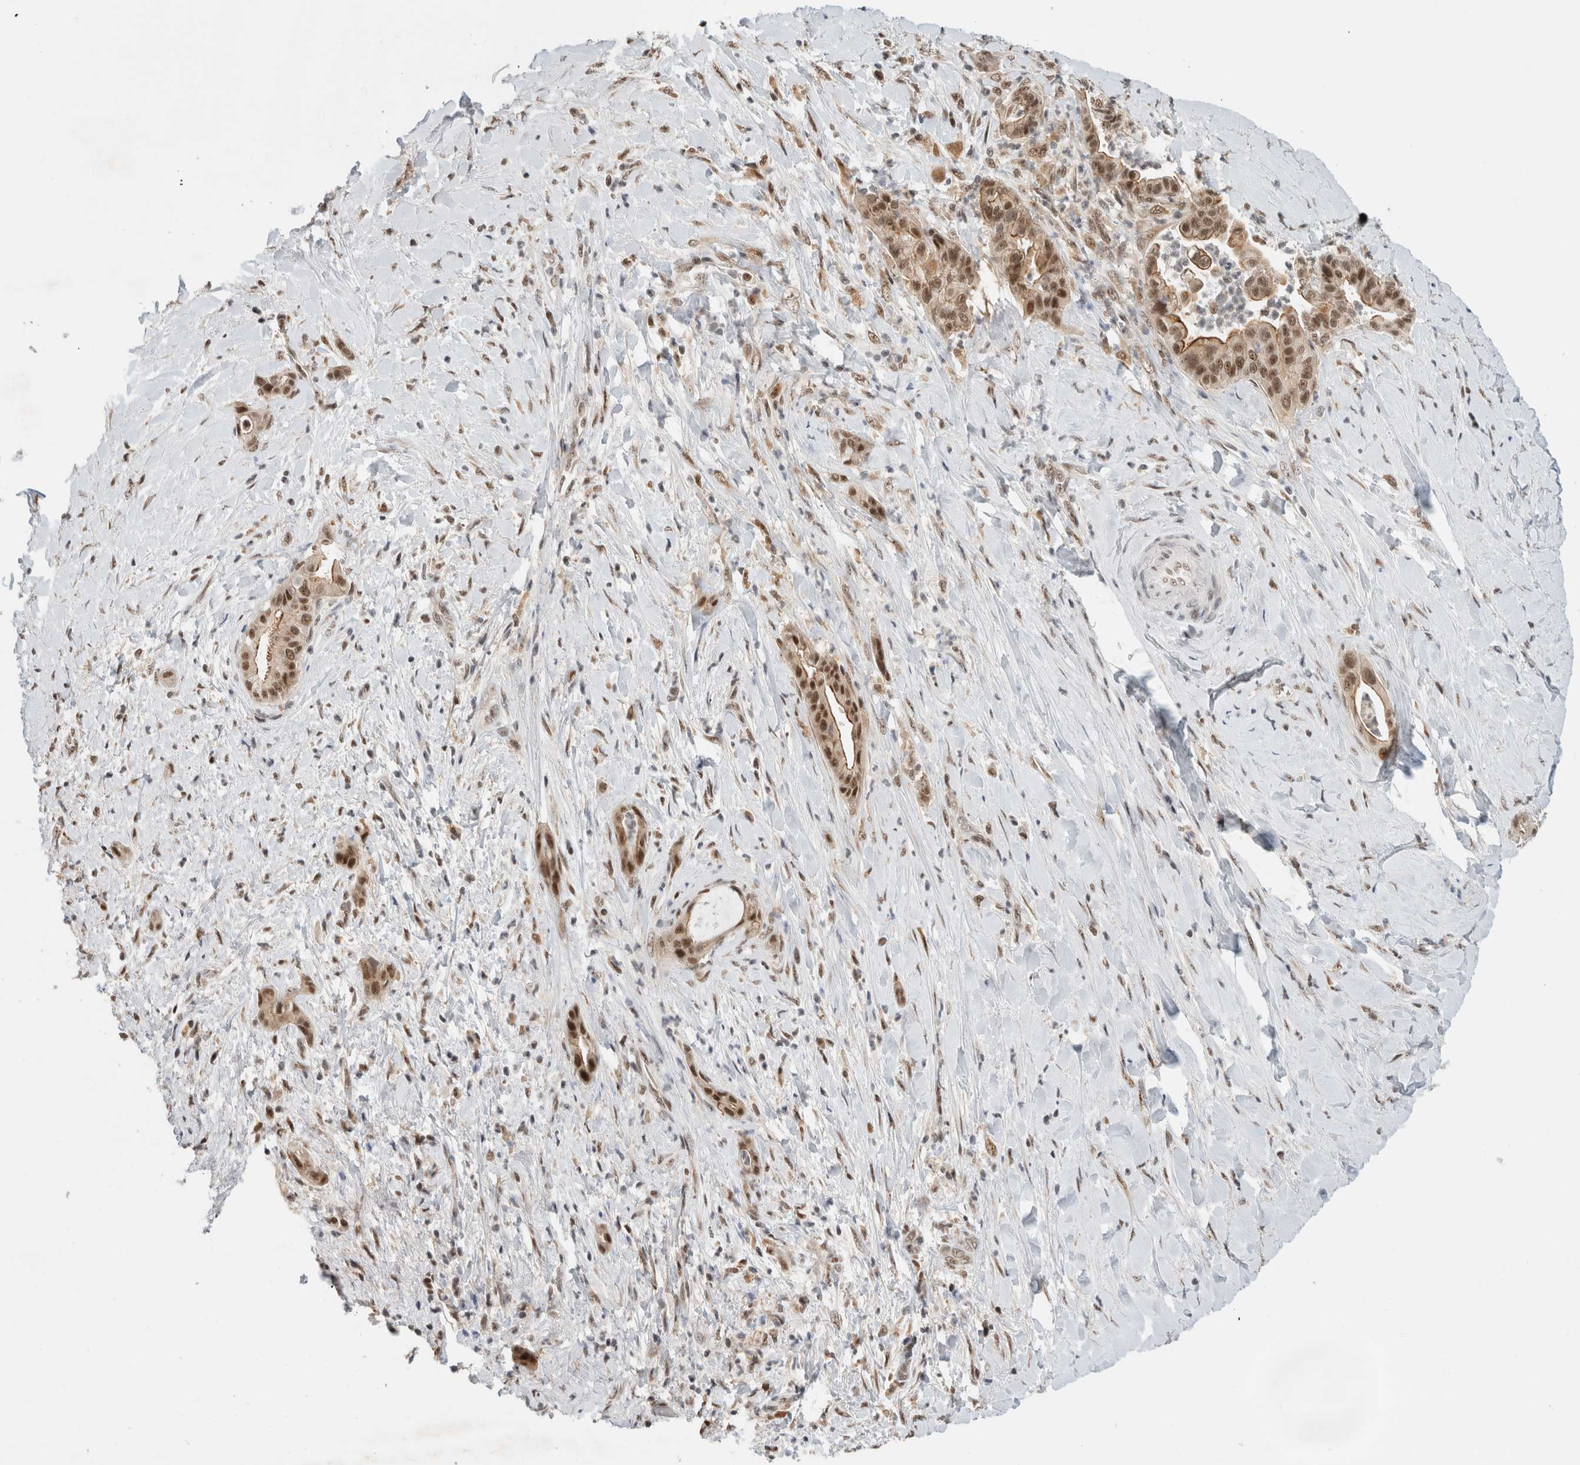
{"staining": {"intensity": "moderate", "quantity": ">75%", "location": "cytoplasmic/membranous,nuclear"}, "tissue": "liver cancer", "cell_type": "Tumor cells", "image_type": "cancer", "snomed": [{"axis": "morphology", "description": "Cholangiocarcinoma"}, {"axis": "topography", "description": "Liver"}], "caption": "High-power microscopy captured an immunohistochemistry (IHC) micrograph of liver cancer, revealing moderate cytoplasmic/membranous and nuclear positivity in approximately >75% of tumor cells.", "gene": "NCAPG2", "patient": {"sex": "female", "age": 54}}